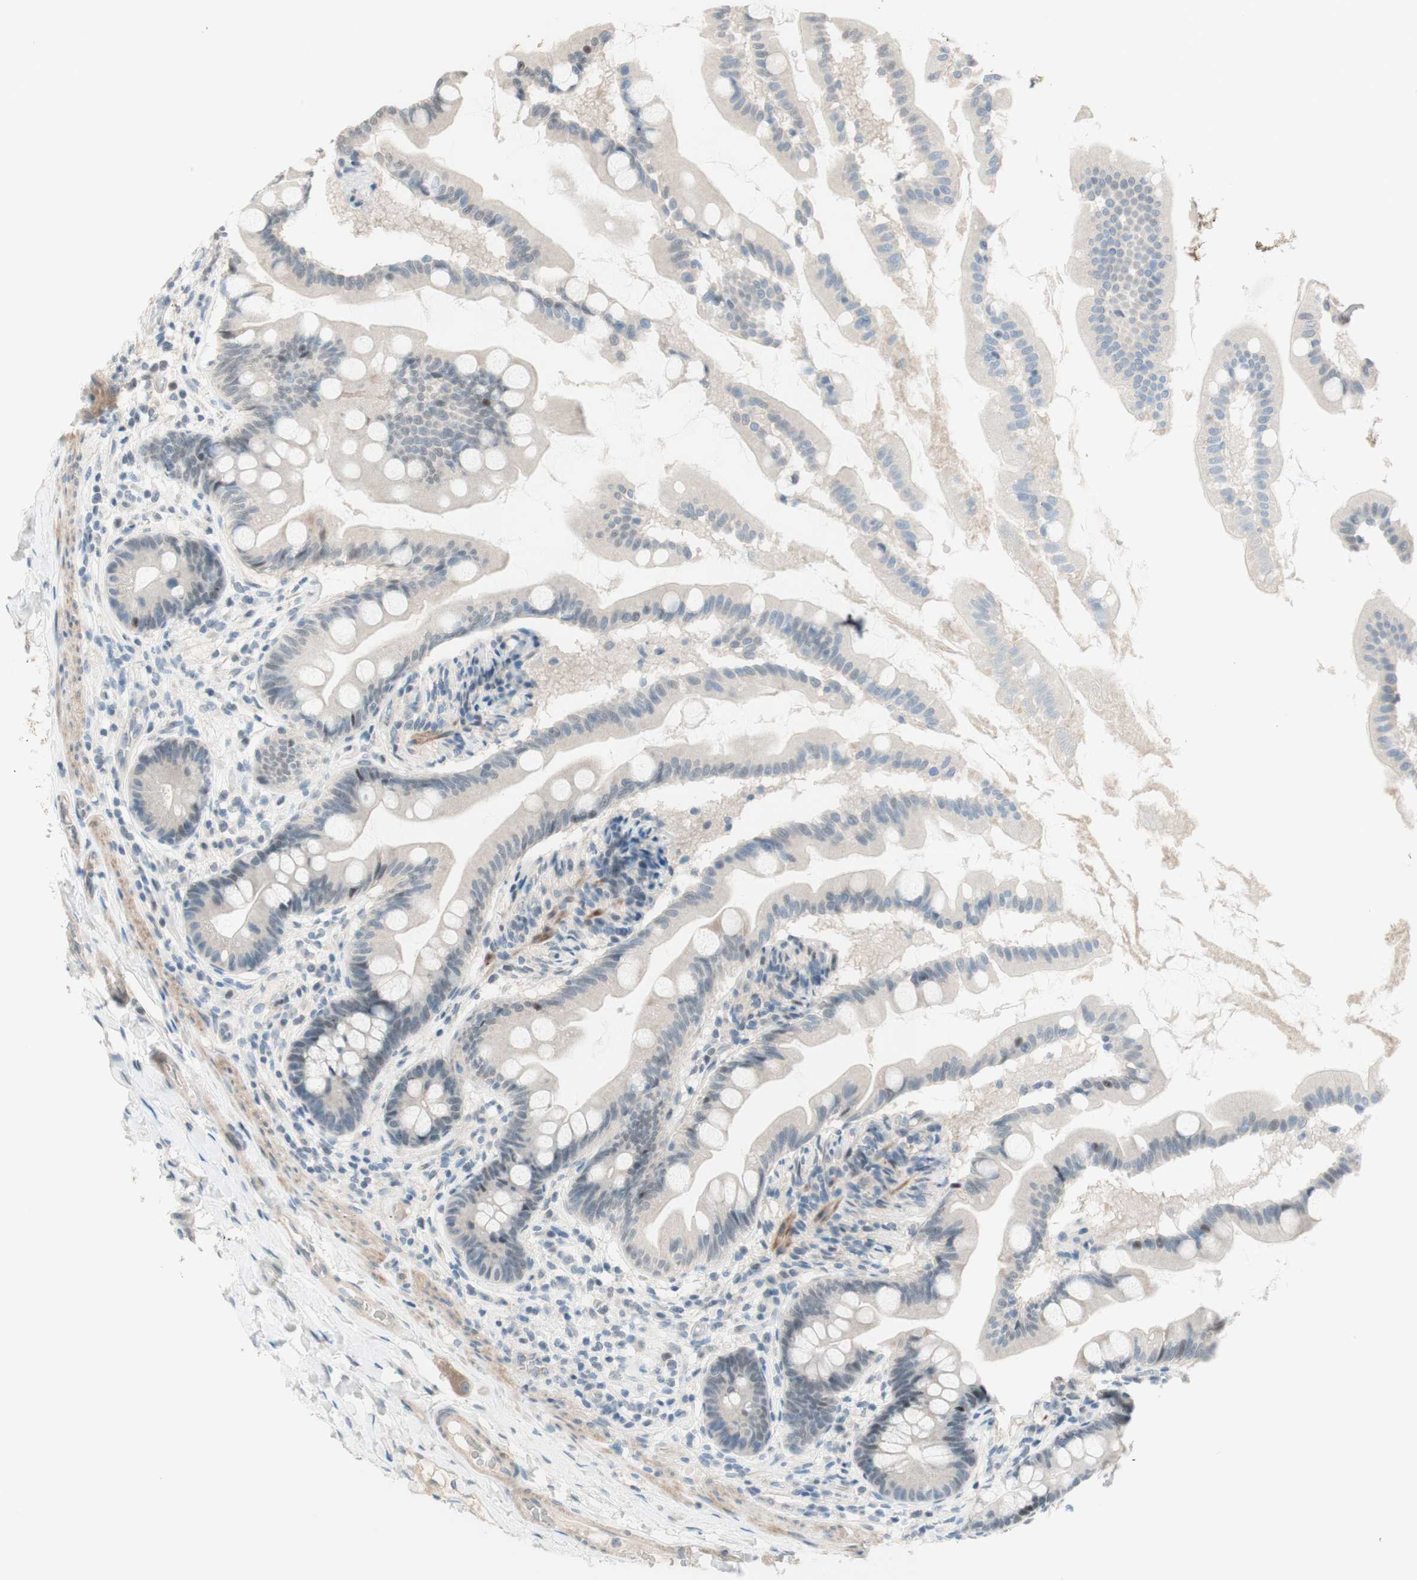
{"staining": {"intensity": "weak", "quantity": "<25%", "location": "nuclear"}, "tissue": "small intestine", "cell_type": "Glandular cells", "image_type": "normal", "snomed": [{"axis": "morphology", "description": "Normal tissue, NOS"}, {"axis": "topography", "description": "Small intestine"}], "caption": "Glandular cells are negative for brown protein staining in normal small intestine. Nuclei are stained in blue.", "gene": "JPH1", "patient": {"sex": "female", "age": 56}}